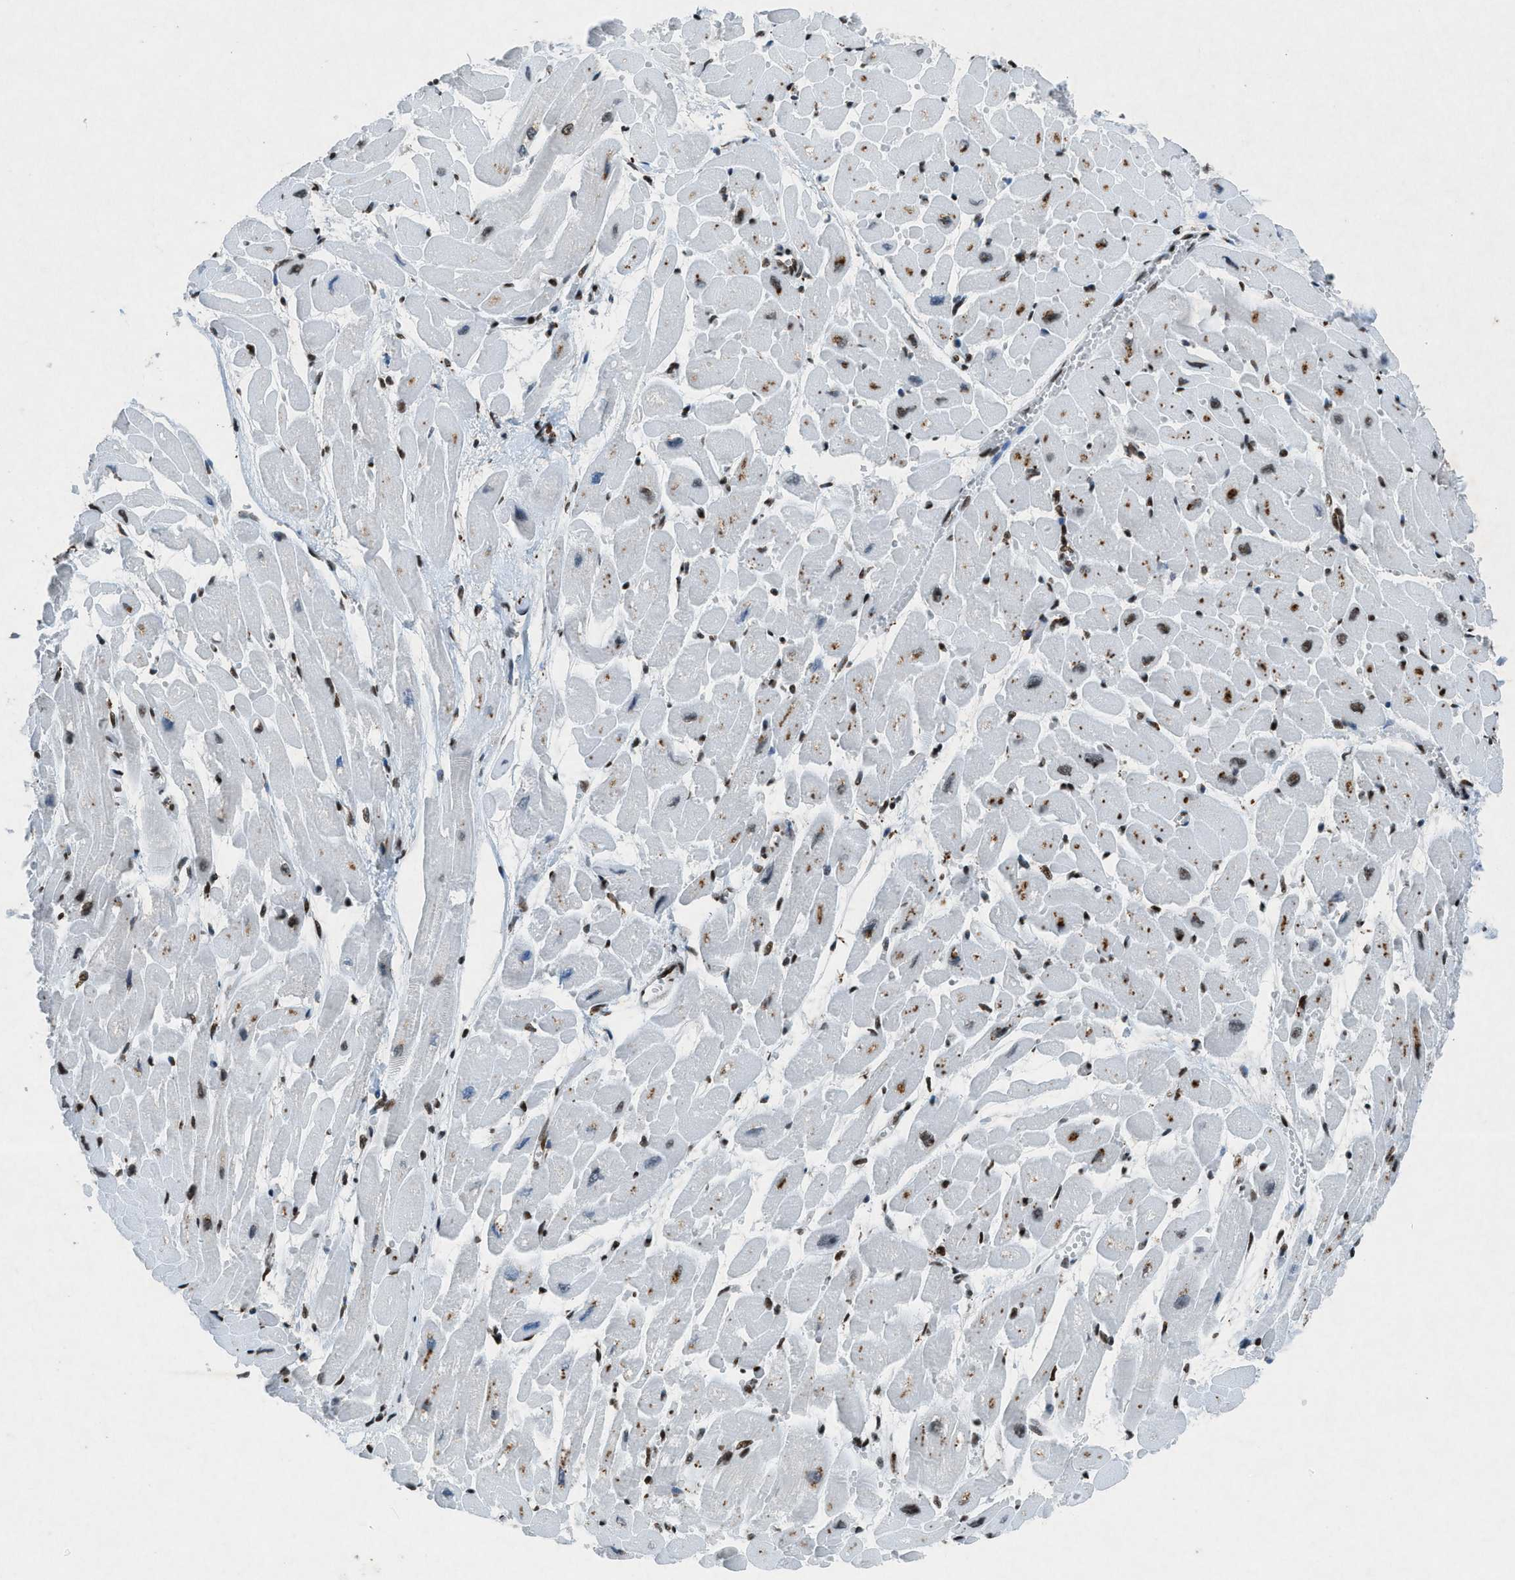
{"staining": {"intensity": "moderate", "quantity": "25%-75%", "location": "nuclear"}, "tissue": "heart muscle", "cell_type": "Cardiomyocytes", "image_type": "normal", "snomed": [{"axis": "morphology", "description": "Normal tissue, NOS"}, {"axis": "topography", "description": "Heart"}], "caption": "Immunohistochemistry (IHC) micrograph of normal heart muscle: heart muscle stained using immunohistochemistry (IHC) exhibits medium levels of moderate protein expression localized specifically in the nuclear of cardiomyocytes, appearing as a nuclear brown color.", "gene": "NXF1", "patient": {"sex": "male", "age": 45}}